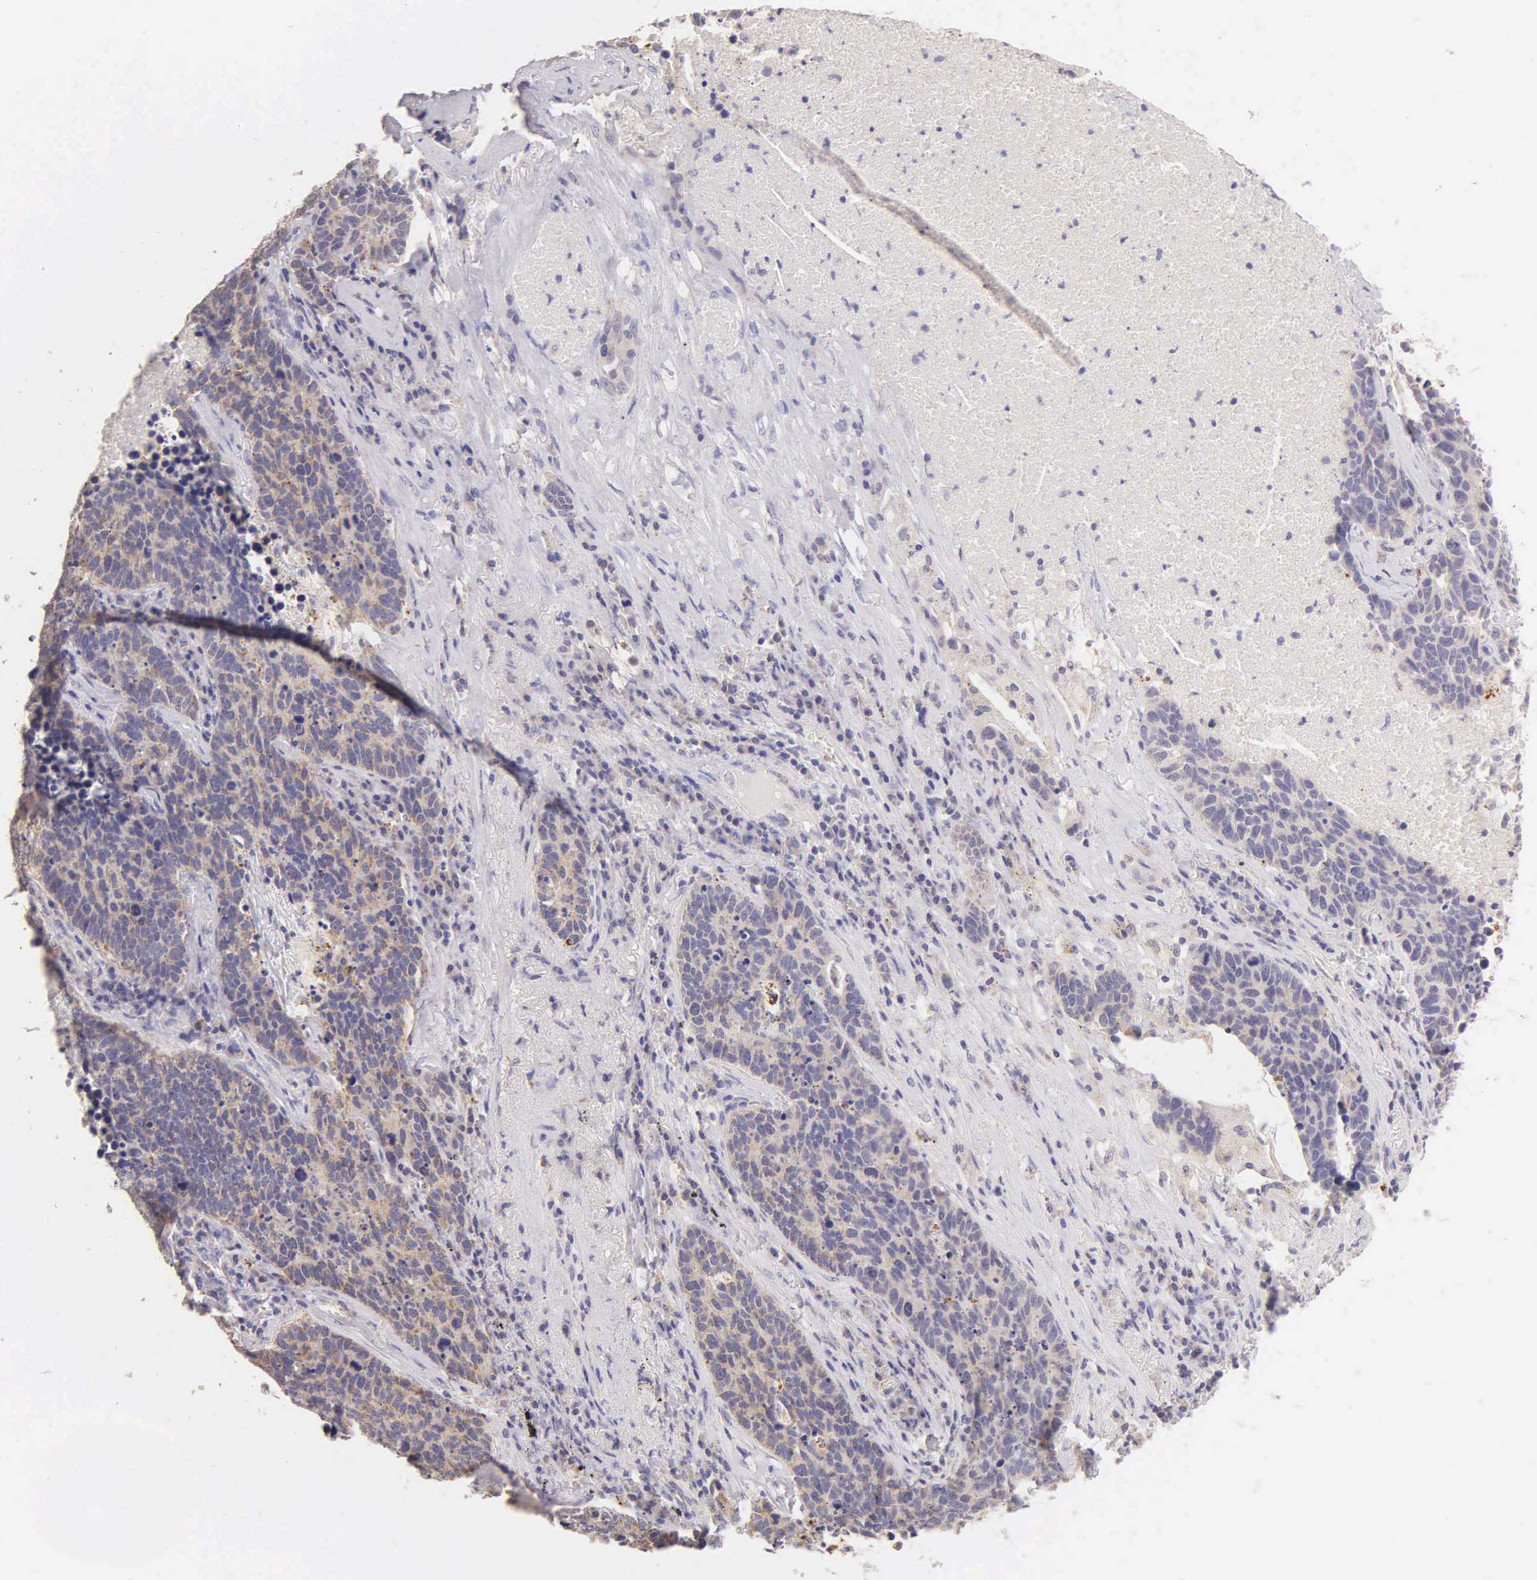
{"staining": {"intensity": "weak", "quantity": "<25%", "location": "cytoplasmic/membranous"}, "tissue": "lung cancer", "cell_type": "Tumor cells", "image_type": "cancer", "snomed": [{"axis": "morphology", "description": "Neoplasm, malignant, NOS"}, {"axis": "topography", "description": "Lung"}], "caption": "Micrograph shows no significant protein staining in tumor cells of lung neoplasm (malignant).", "gene": "ESR1", "patient": {"sex": "female", "age": 75}}